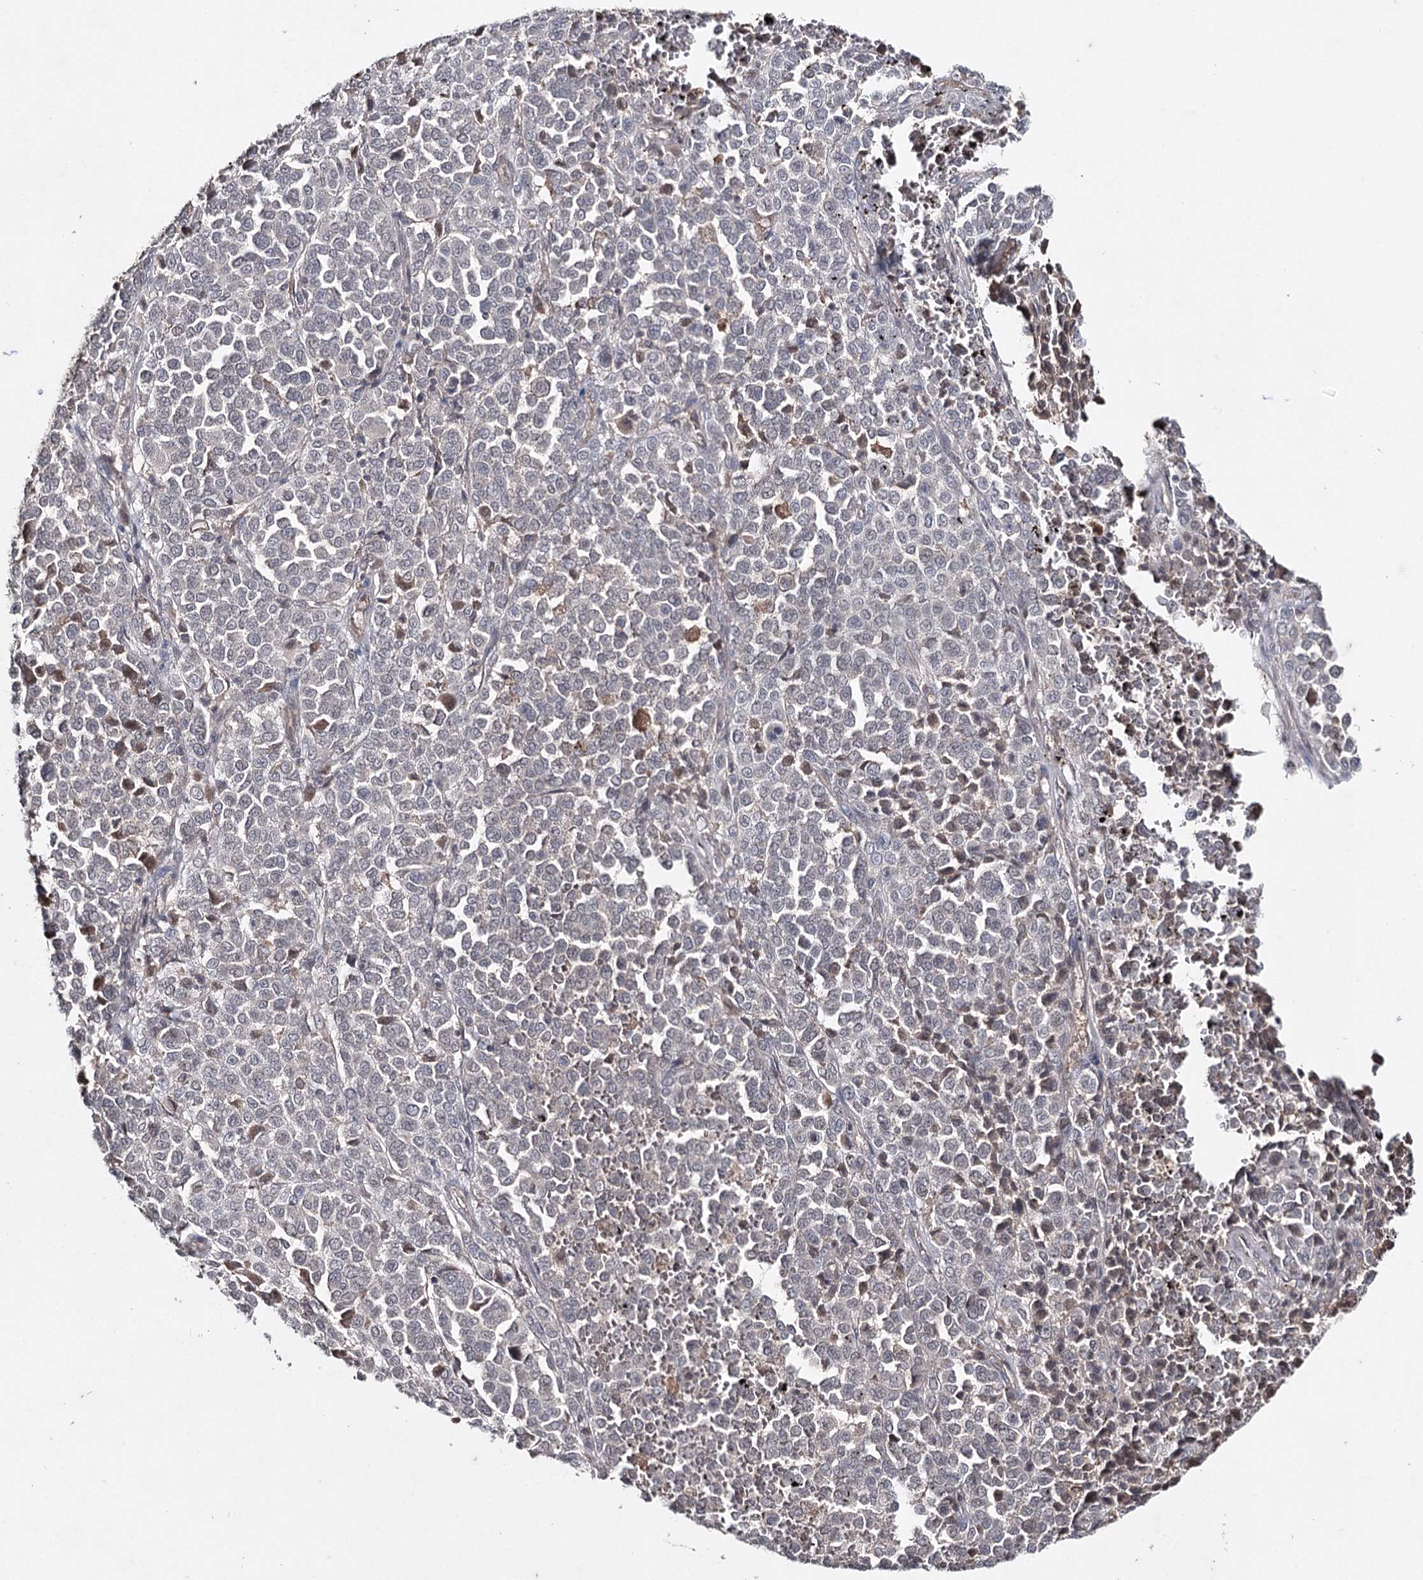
{"staining": {"intensity": "negative", "quantity": "none", "location": "none"}, "tissue": "melanoma", "cell_type": "Tumor cells", "image_type": "cancer", "snomed": [{"axis": "morphology", "description": "Malignant melanoma, Metastatic site"}, {"axis": "topography", "description": "Pancreas"}], "caption": "Photomicrograph shows no protein expression in tumor cells of malignant melanoma (metastatic site) tissue.", "gene": "SYNGR3", "patient": {"sex": "female", "age": 30}}